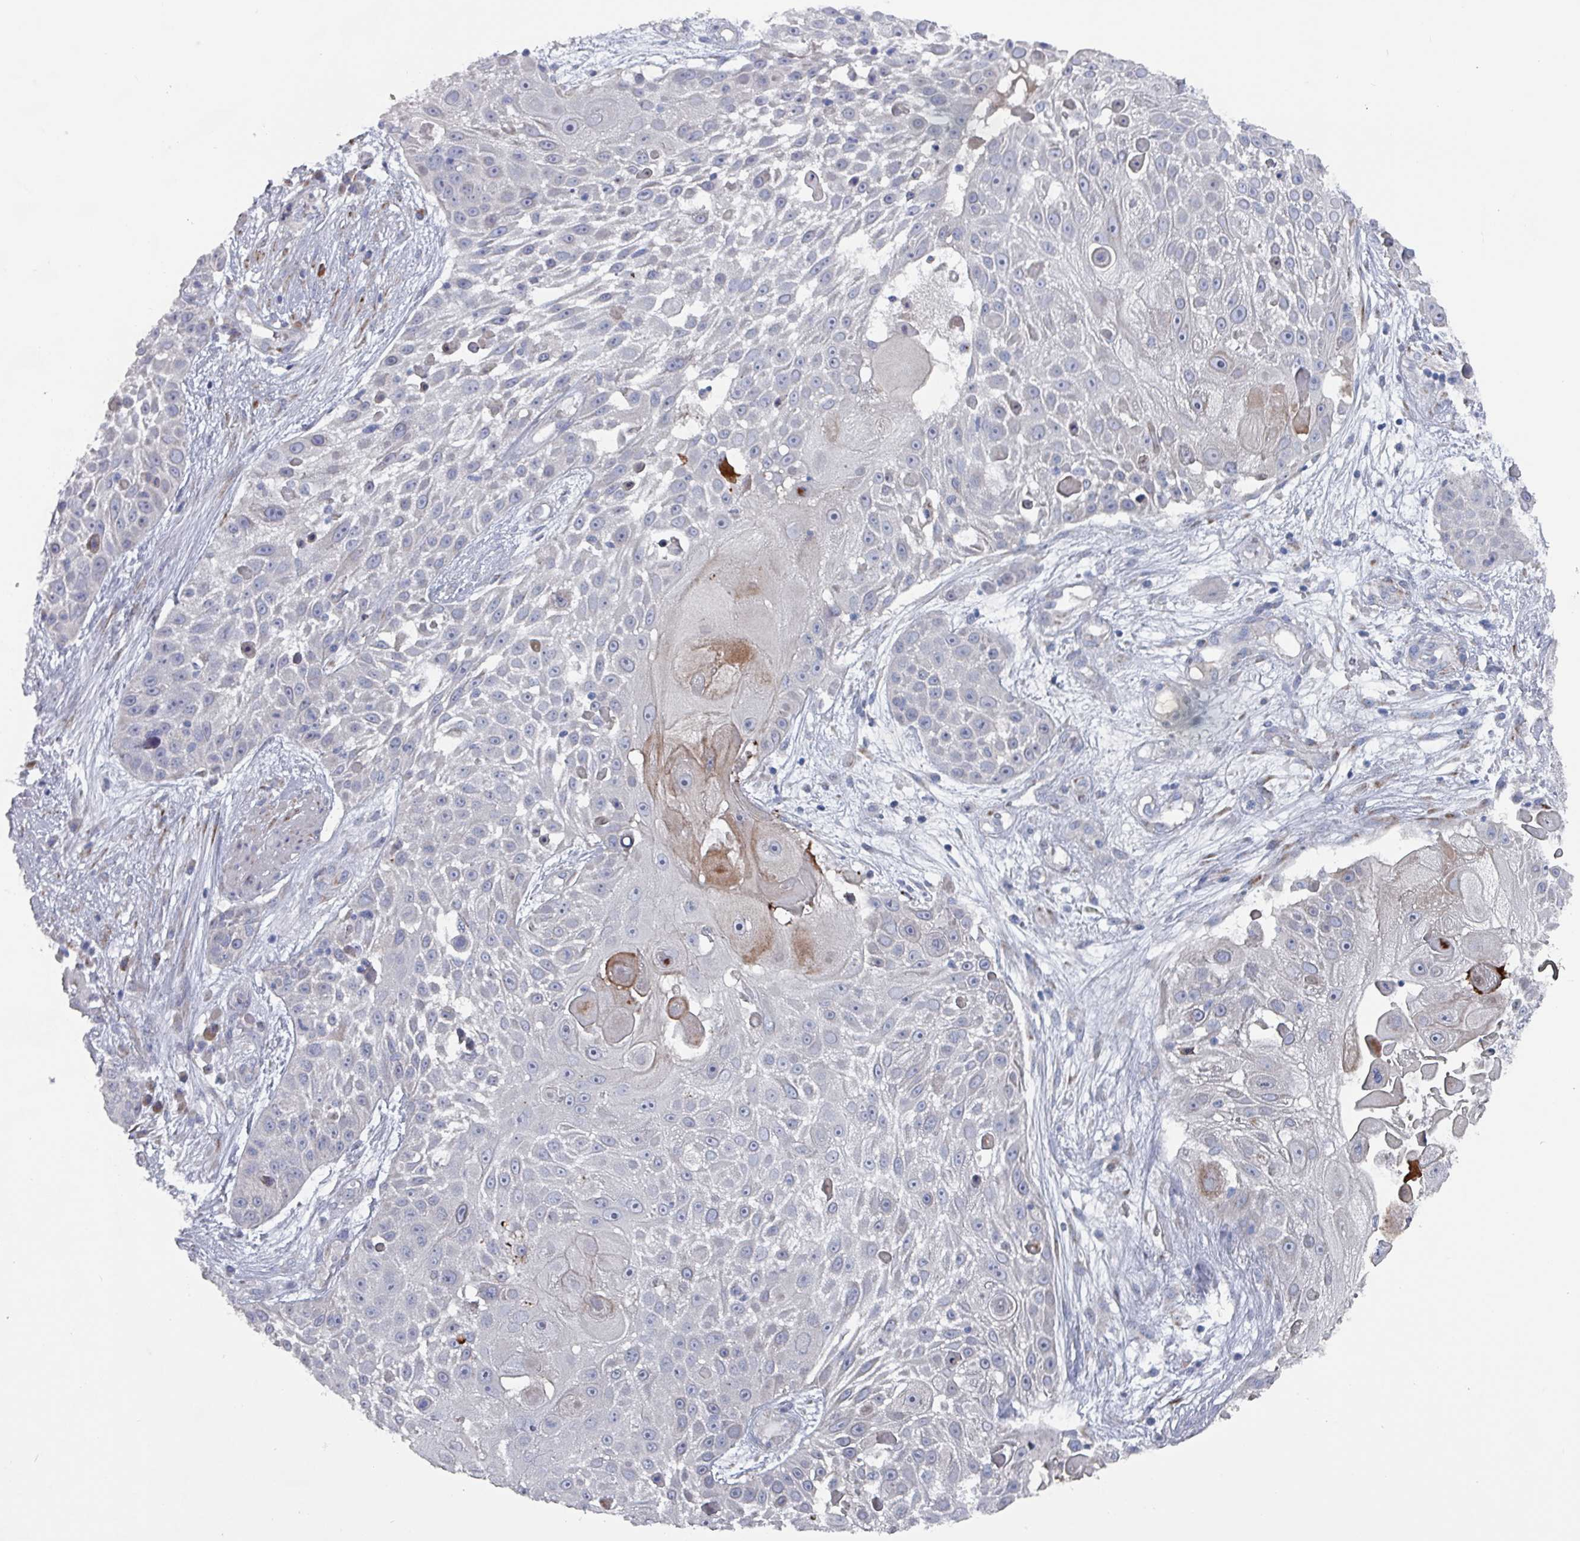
{"staining": {"intensity": "moderate", "quantity": "<25%", "location": "cytoplasmic/membranous"}, "tissue": "skin cancer", "cell_type": "Tumor cells", "image_type": "cancer", "snomed": [{"axis": "morphology", "description": "Squamous cell carcinoma, NOS"}, {"axis": "topography", "description": "Skin"}], "caption": "An image showing moderate cytoplasmic/membranous staining in about <25% of tumor cells in skin squamous cell carcinoma, as visualized by brown immunohistochemical staining.", "gene": "DRD5", "patient": {"sex": "female", "age": 86}}